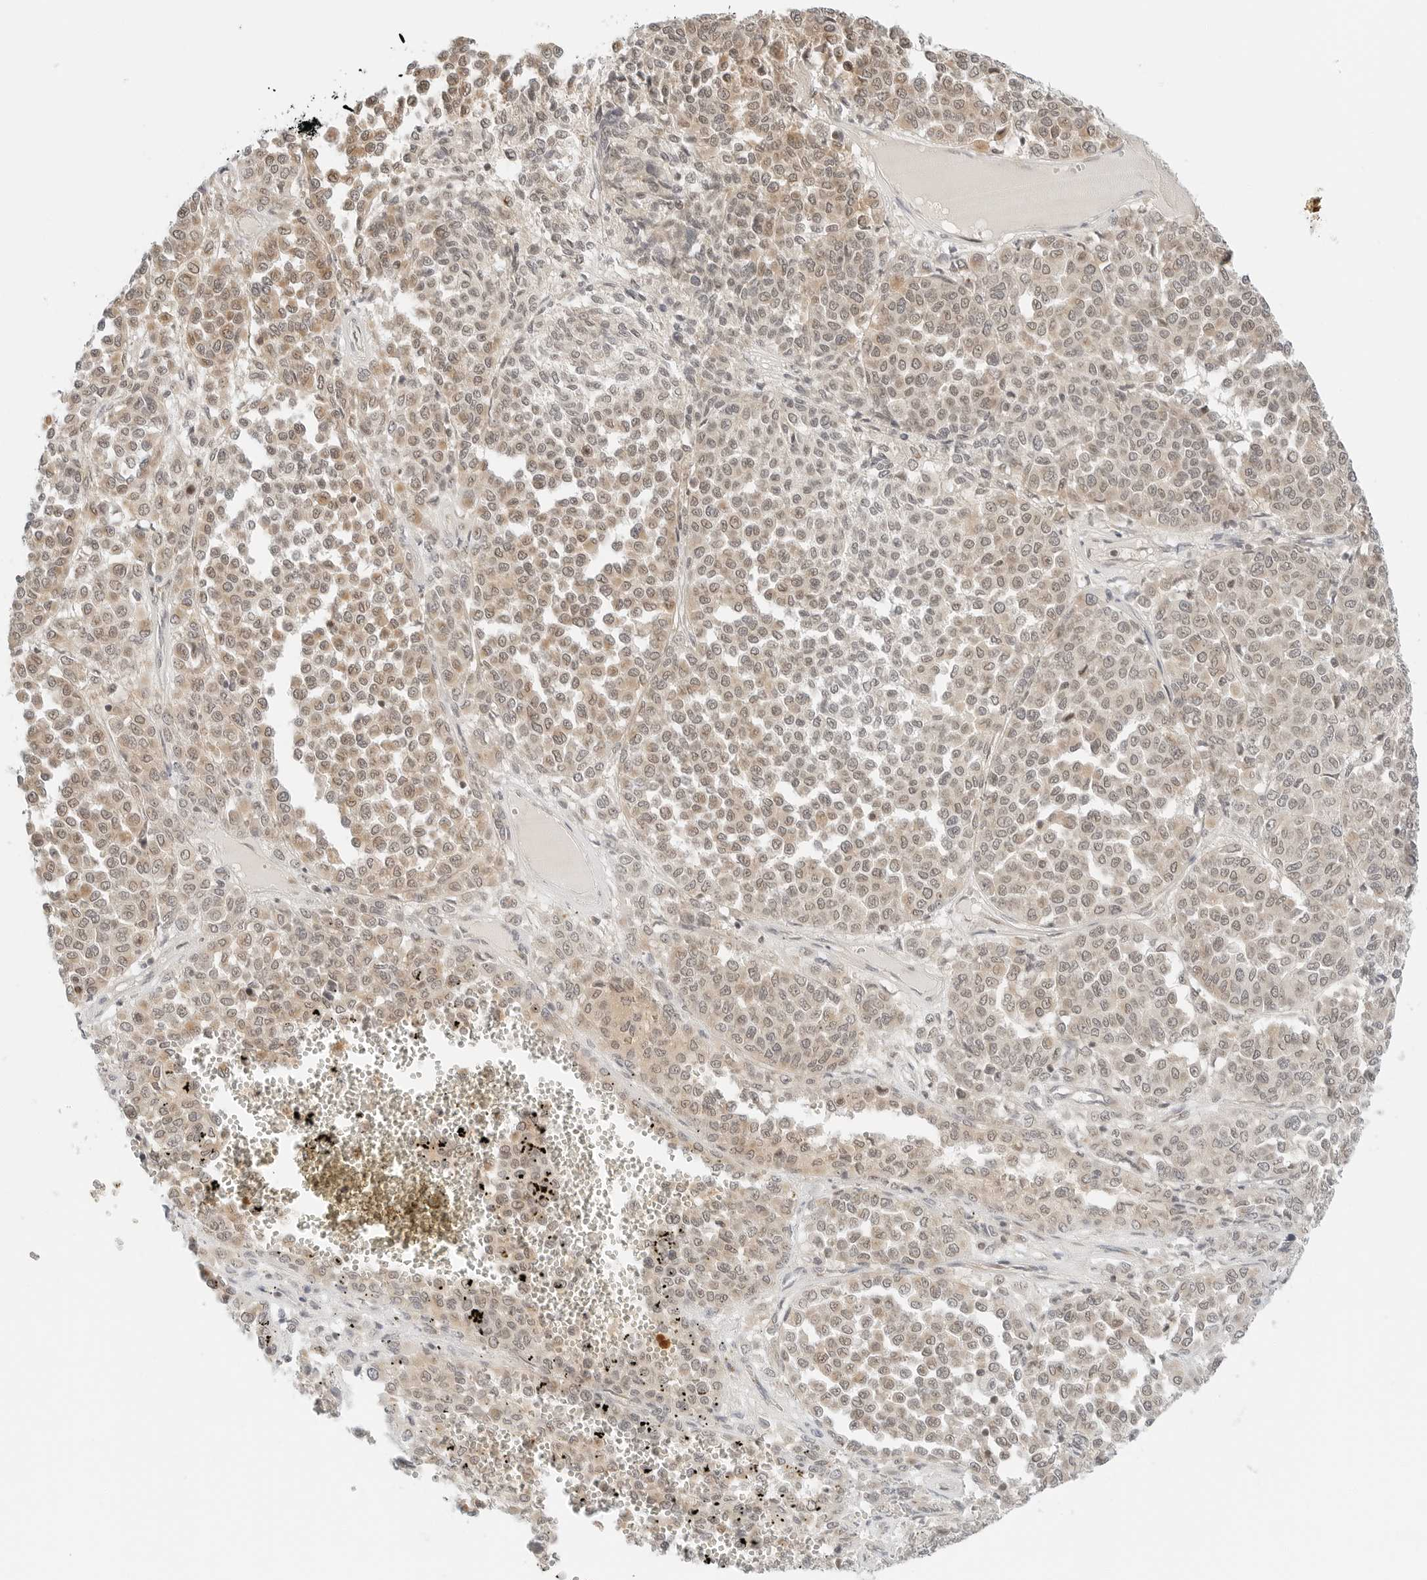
{"staining": {"intensity": "weak", "quantity": ">75%", "location": "cytoplasmic/membranous,nuclear"}, "tissue": "melanoma", "cell_type": "Tumor cells", "image_type": "cancer", "snomed": [{"axis": "morphology", "description": "Malignant melanoma, Metastatic site"}, {"axis": "topography", "description": "Pancreas"}], "caption": "Immunohistochemical staining of human malignant melanoma (metastatic site) exhibits low levels of weak cytoplasmic/membranous and nuclear protein expression in approximately >75% of tumor cells.", "gene": "IQCC", "patient": {"sex": "female", "age": 30}}